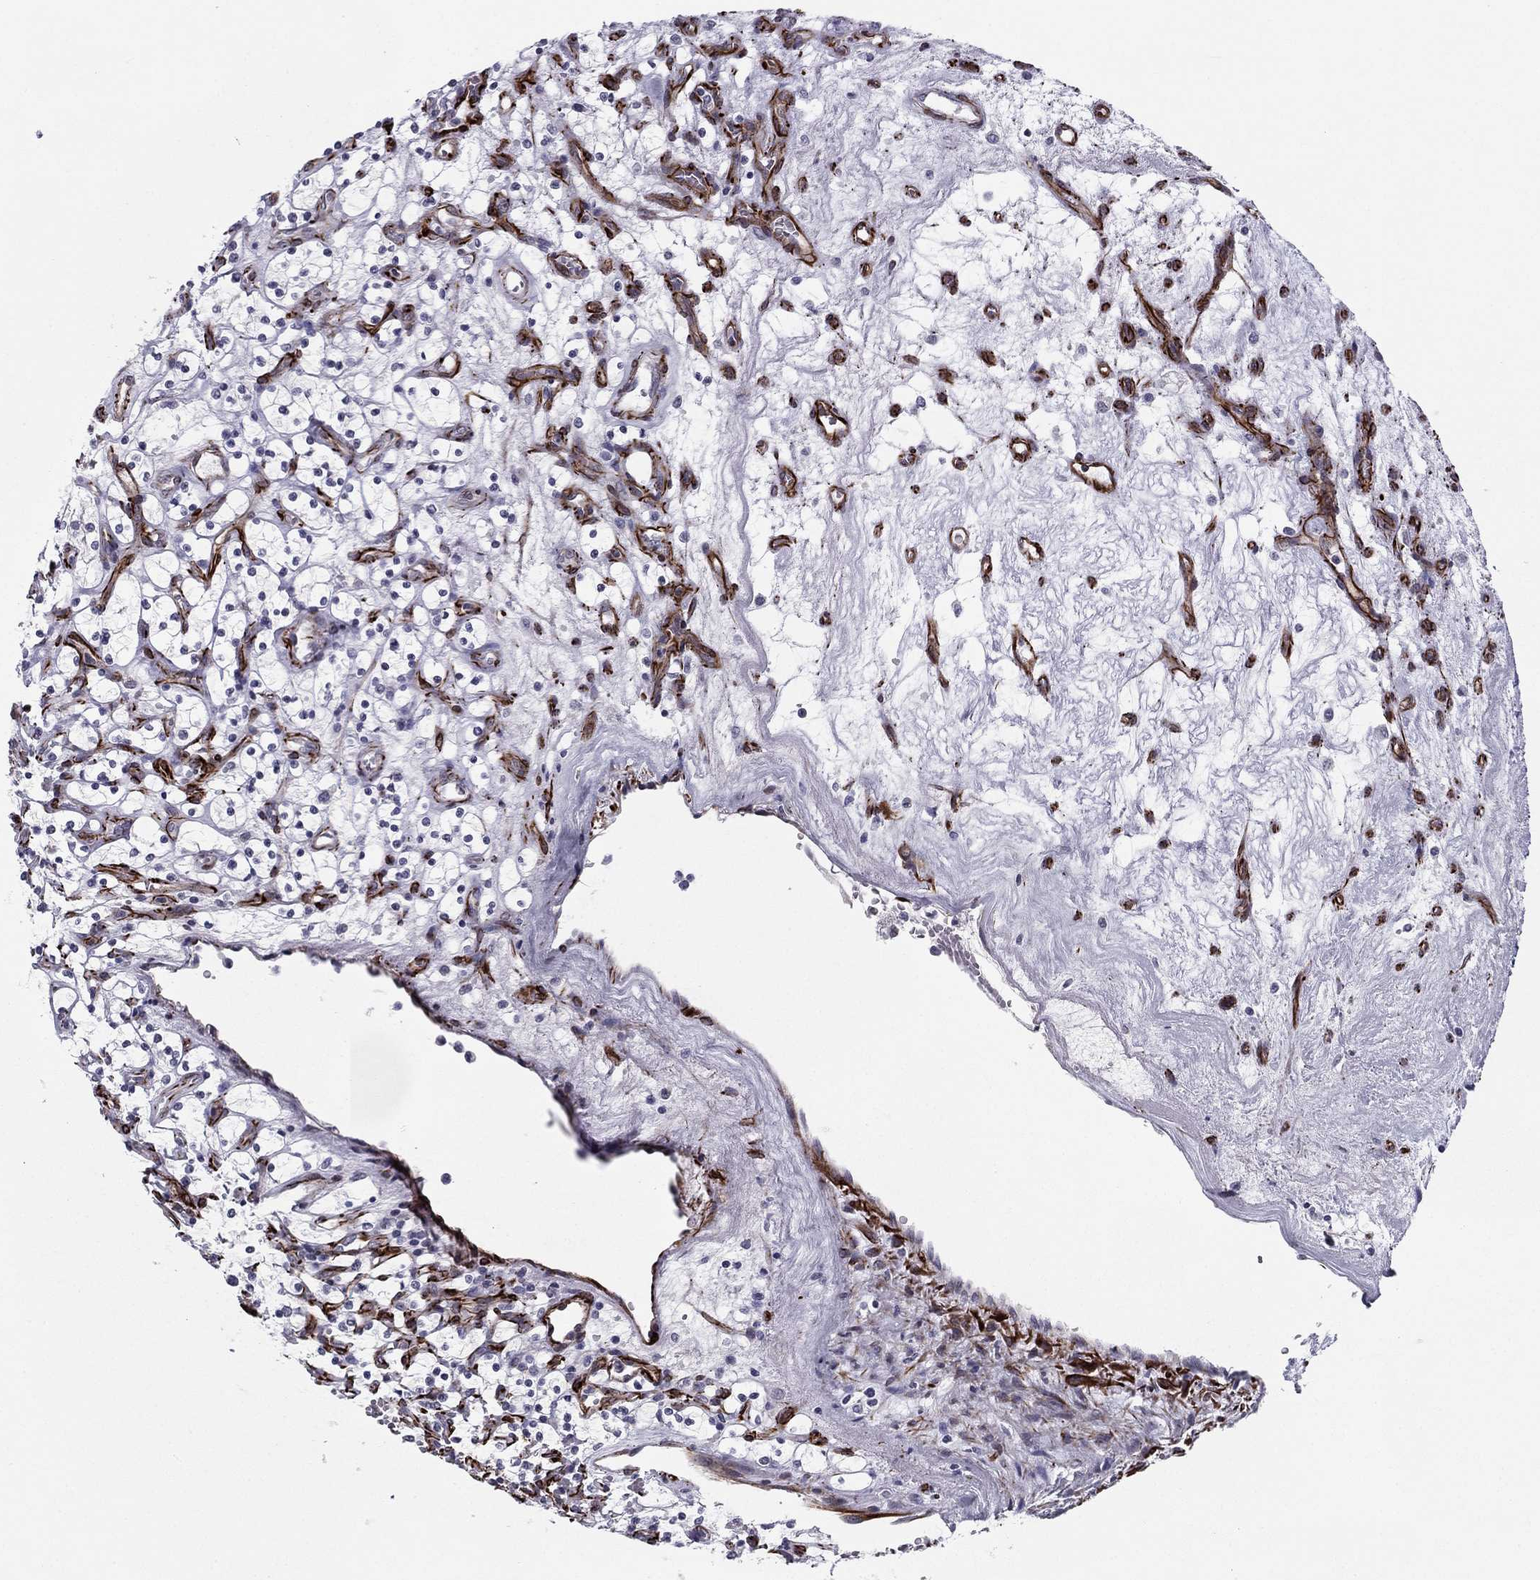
{"staining": {"intensity": "negative", "quantity": "none", "location": "none"}, "tissue": "renal cancer", "cell_type": "Tumor cells", "image_type": "cancer", "snomed": [{"axis": "morphology", "description": "Adenocarcinoma, NOS"}, {"axis": "topography", "description": "Kidney"}], "caption": "IHC photomicrograph of neoplastic tissue: human renal adenocarcinoma stained with DAB (3,3'-diaminobenzidine) demonstrates no significant protein staining in tumor cells.", "gene": "ANKS4B", "patient": {"sex": "female", "age": 69}}